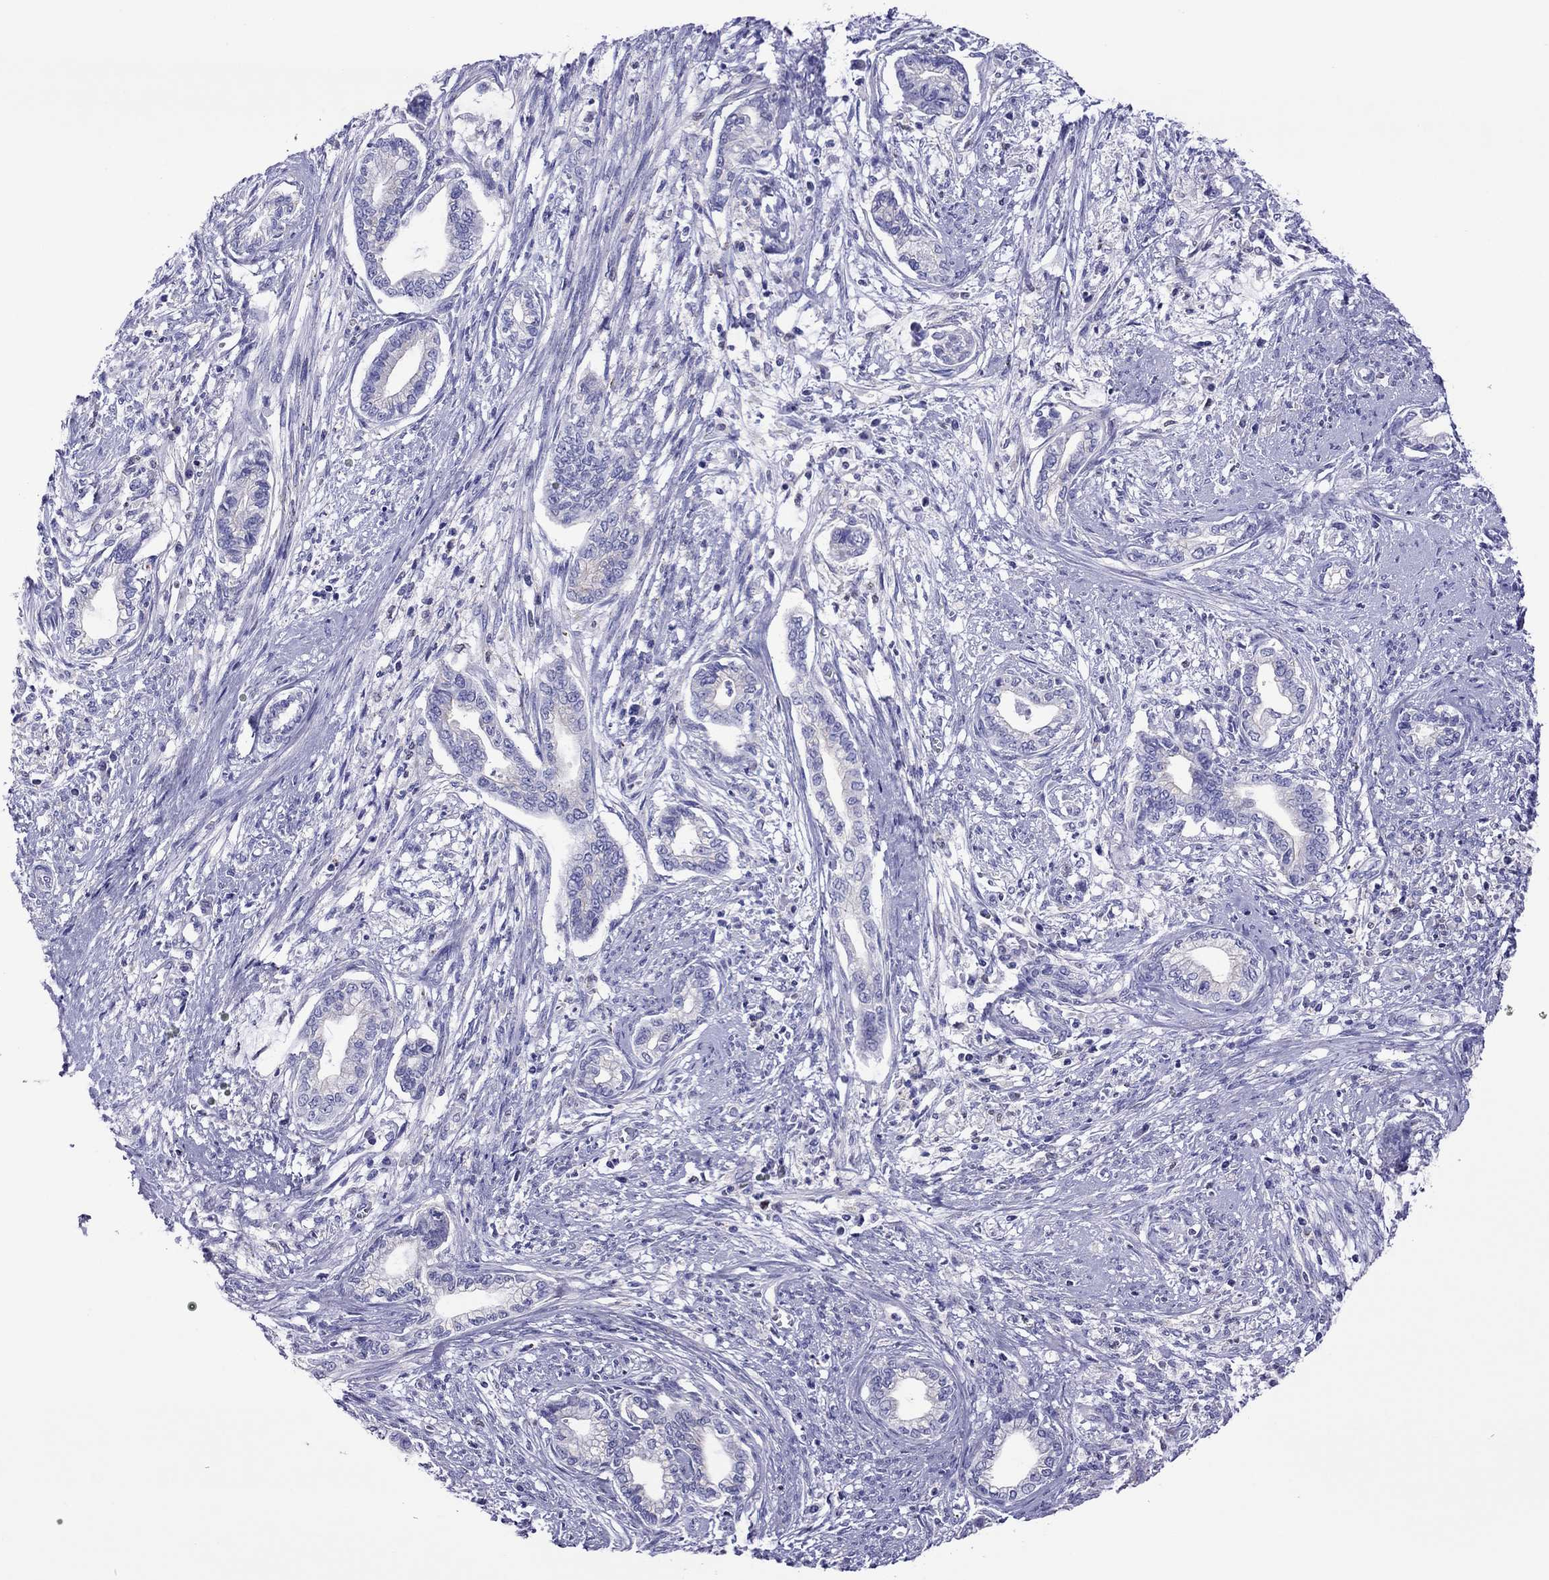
{"staining": {"intensity": "negative", "quantity": "none", "location": "none"}, "tissue": "cervical cancer", "cell_type": "Tumor cells", "image_type": "cancer", "snomed": [{"axis": "morphology", "description": "Adenocarcinoma, NOS"}, {"axis": "topography", "description": "Cervix"}], "caption": "High power microscopy photomicrograph of an immunohistochemistry photomicrograph of cervical adenocarcinoma, revealing no significant expression in tumor cells.", "gene": "MPZ", "patient": {"sex": "female", "age": 62}}